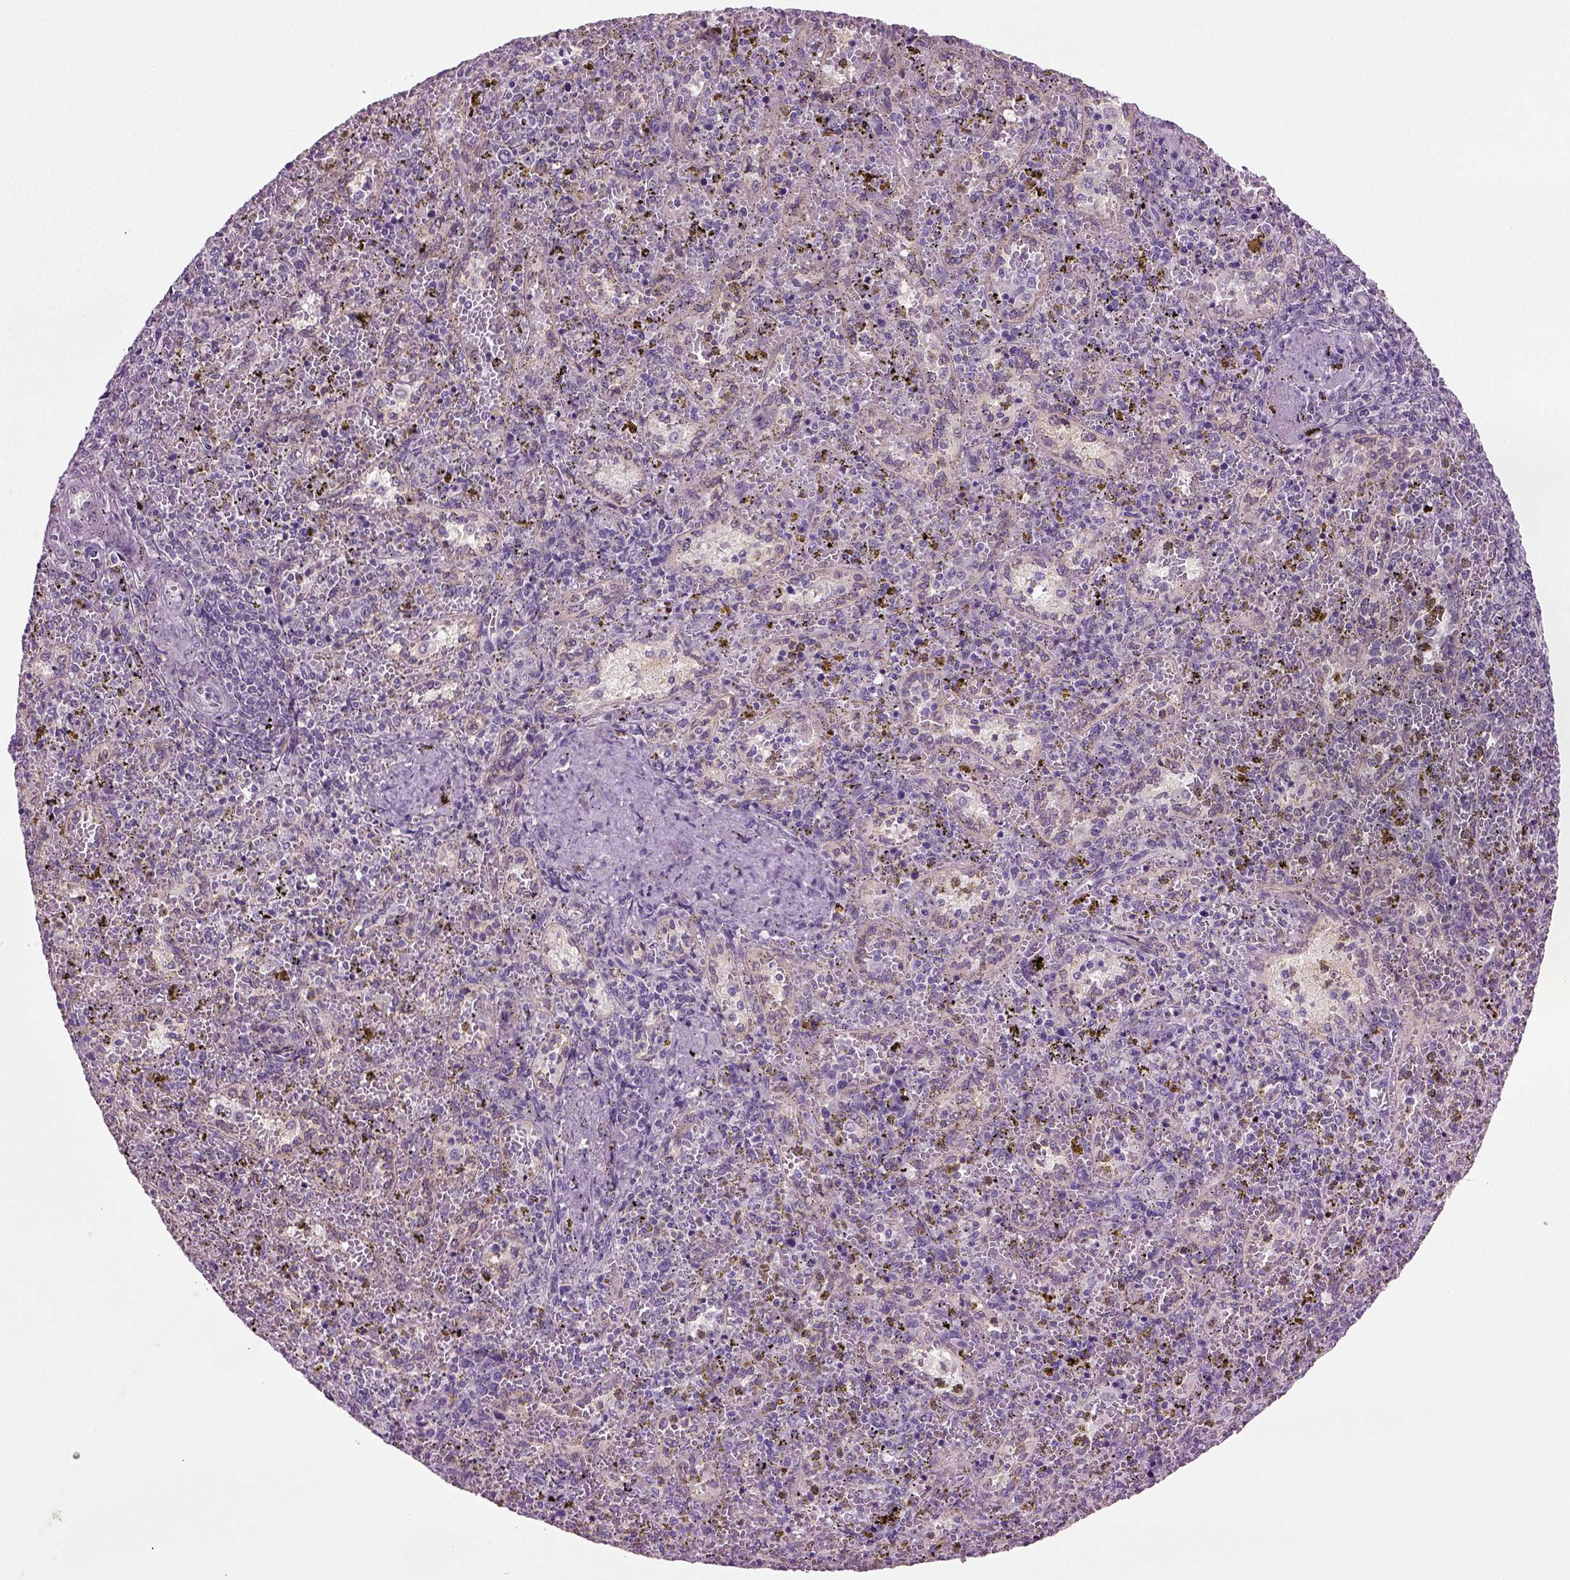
{"staining": {"intensity": "negative", "quantity": "none", "location": "none"}, "tissue": "spleen", "cell_type": "Cells in red pulp", "image_type": "normal", "snomed": [{"axis": "morphology", "description": "Normal tissue, NOS"}, {"axis": "topography", "description": "Spleen"}], "caption": "This is an IHC photomicrograph of benign spleen. There is no positivity in cells in red pulp.", "gene": "COL9A2", "patient": {"sex": "female", "age": 50}}